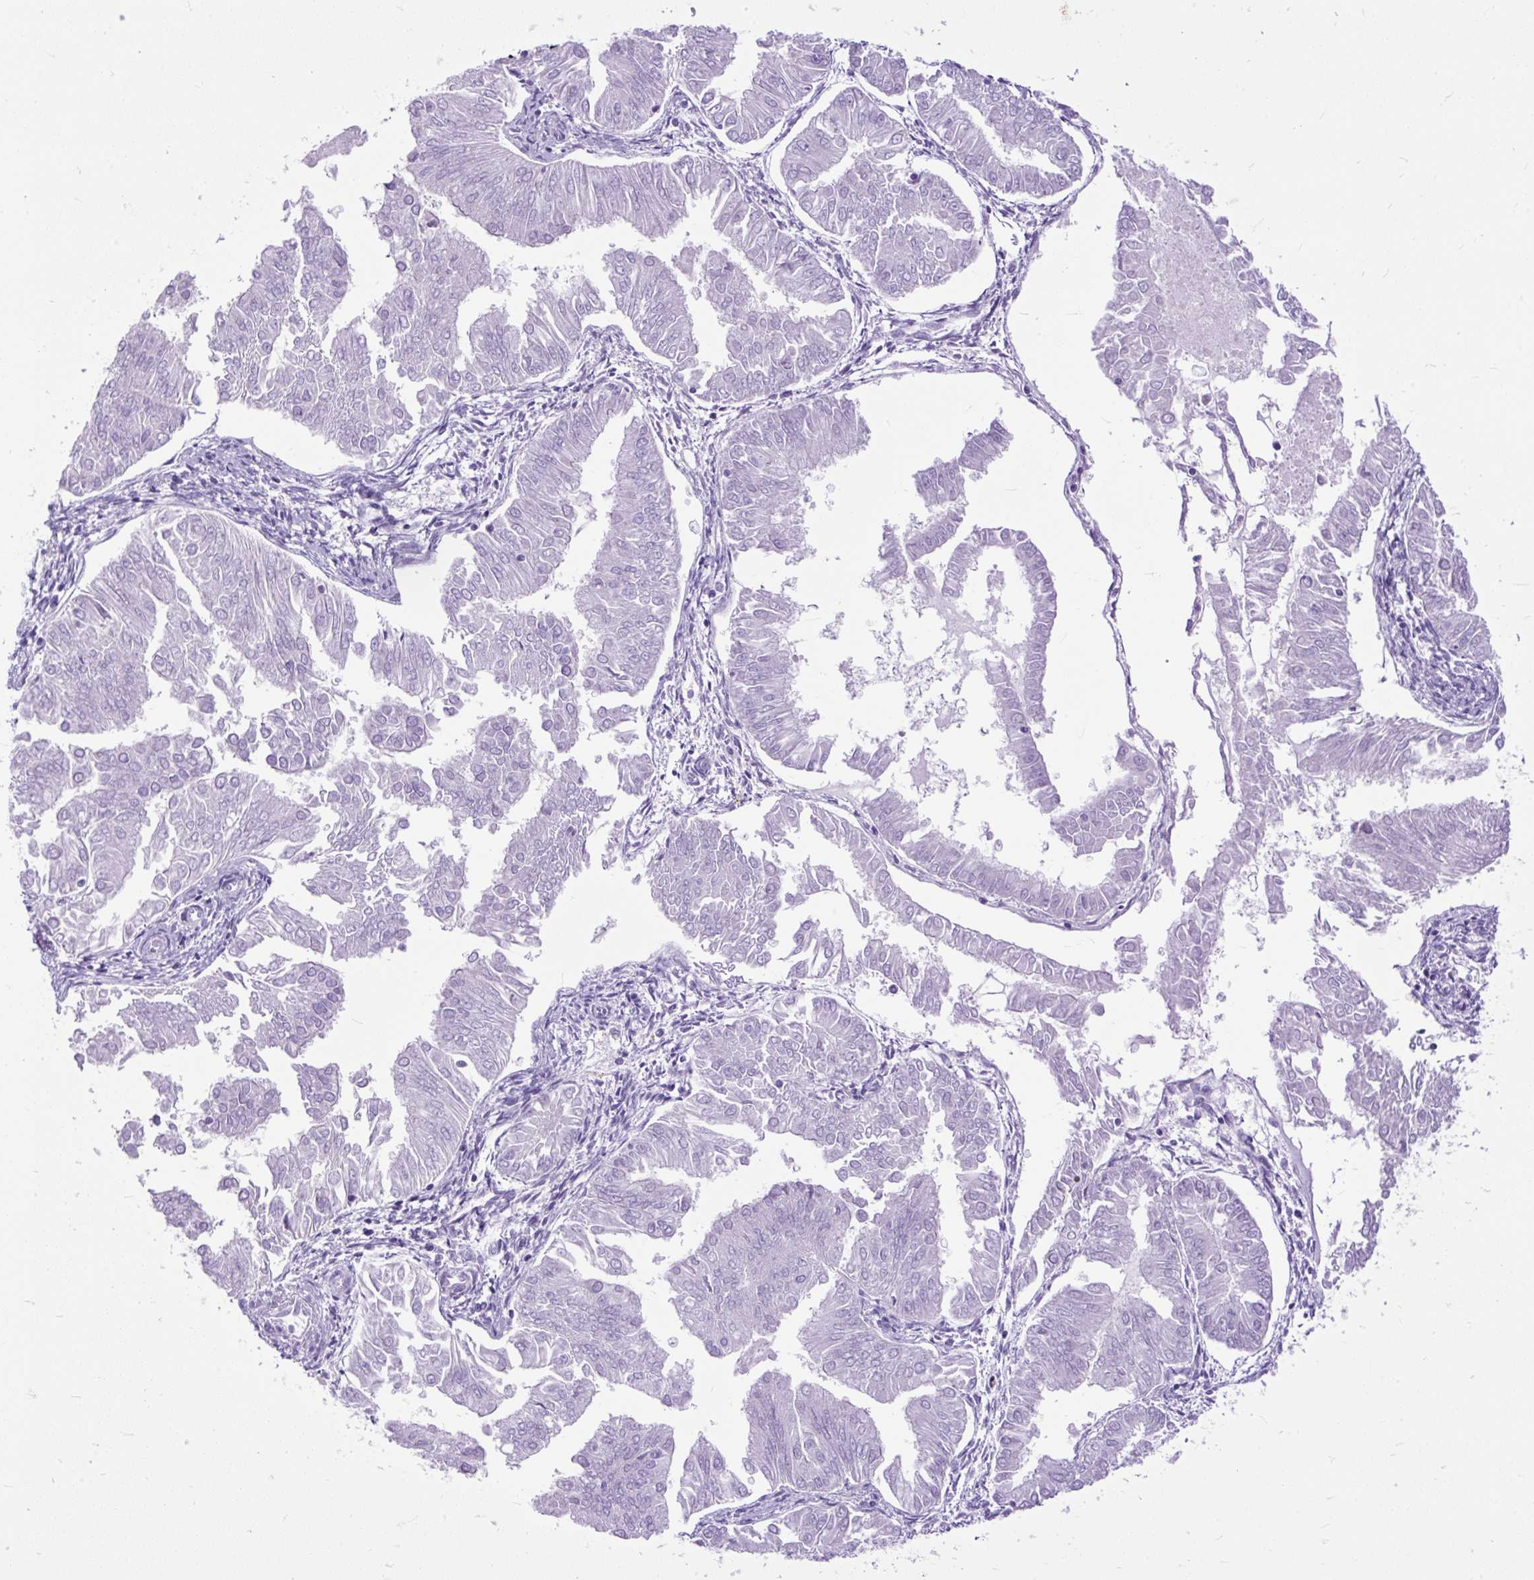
{"staining": {"intensity": "negative", "quantity": "none", "location": "none"}, "tissue": "endometrial cancer", "cell_type": "Tumor cells", "image_type": "cancer", "snomed": [{"axis": "morphology", "description": "Adenocarcinoma, NOS"}, {"axis": "topography", "description": "Endometrium"}], "caption": "Tumor cells show no significant protein positivity in endometrial cancer (adenocarcinoma). (Brightfield microscopy of DAB IHC at high magnification).", "gene": "ZNF256", "patient": {"sex": "female", "age": 53}}